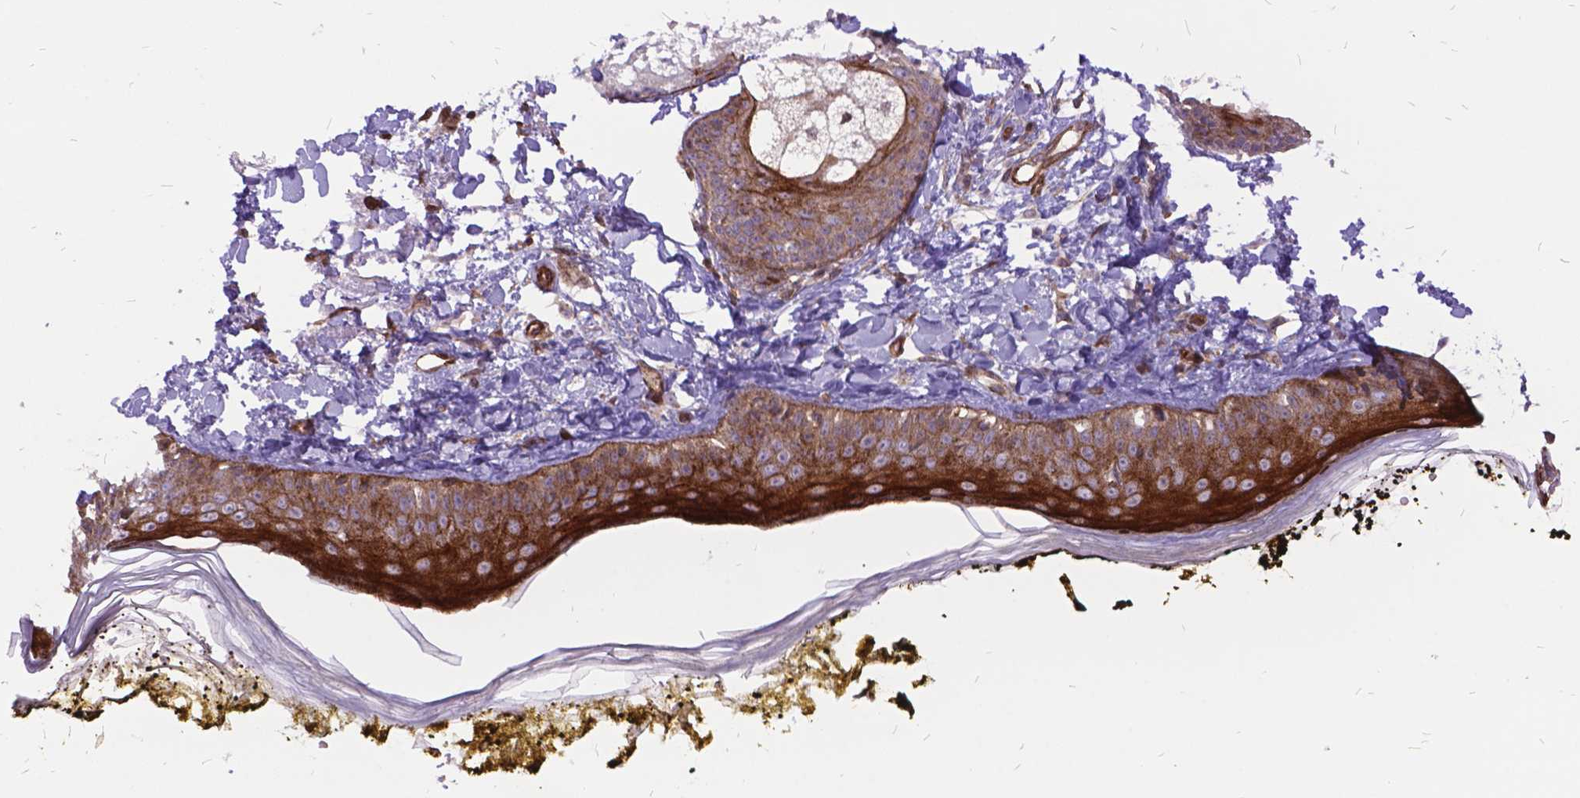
{"staining": {"intensity": "moderate", "quantity": ">75%", "location": "cytoplasmic/membranous"}, "tissue": "skin", "cell_type": "Fibroblasts", "image_type": "normal", "snomed": [{"axis": "morphology", "description": "Normal tissue, NOS"}, {"axis": "topography", "description": "Skin"}], "caption": "This is a histology image of immunohistochemistry (IHC) staining of unremarkable skin, which shows moderate positivity in the cytoplasmic/membranous of fibroblasts.", "gene": "GRB7", "patient": {"sex": "male", "age": 76}}